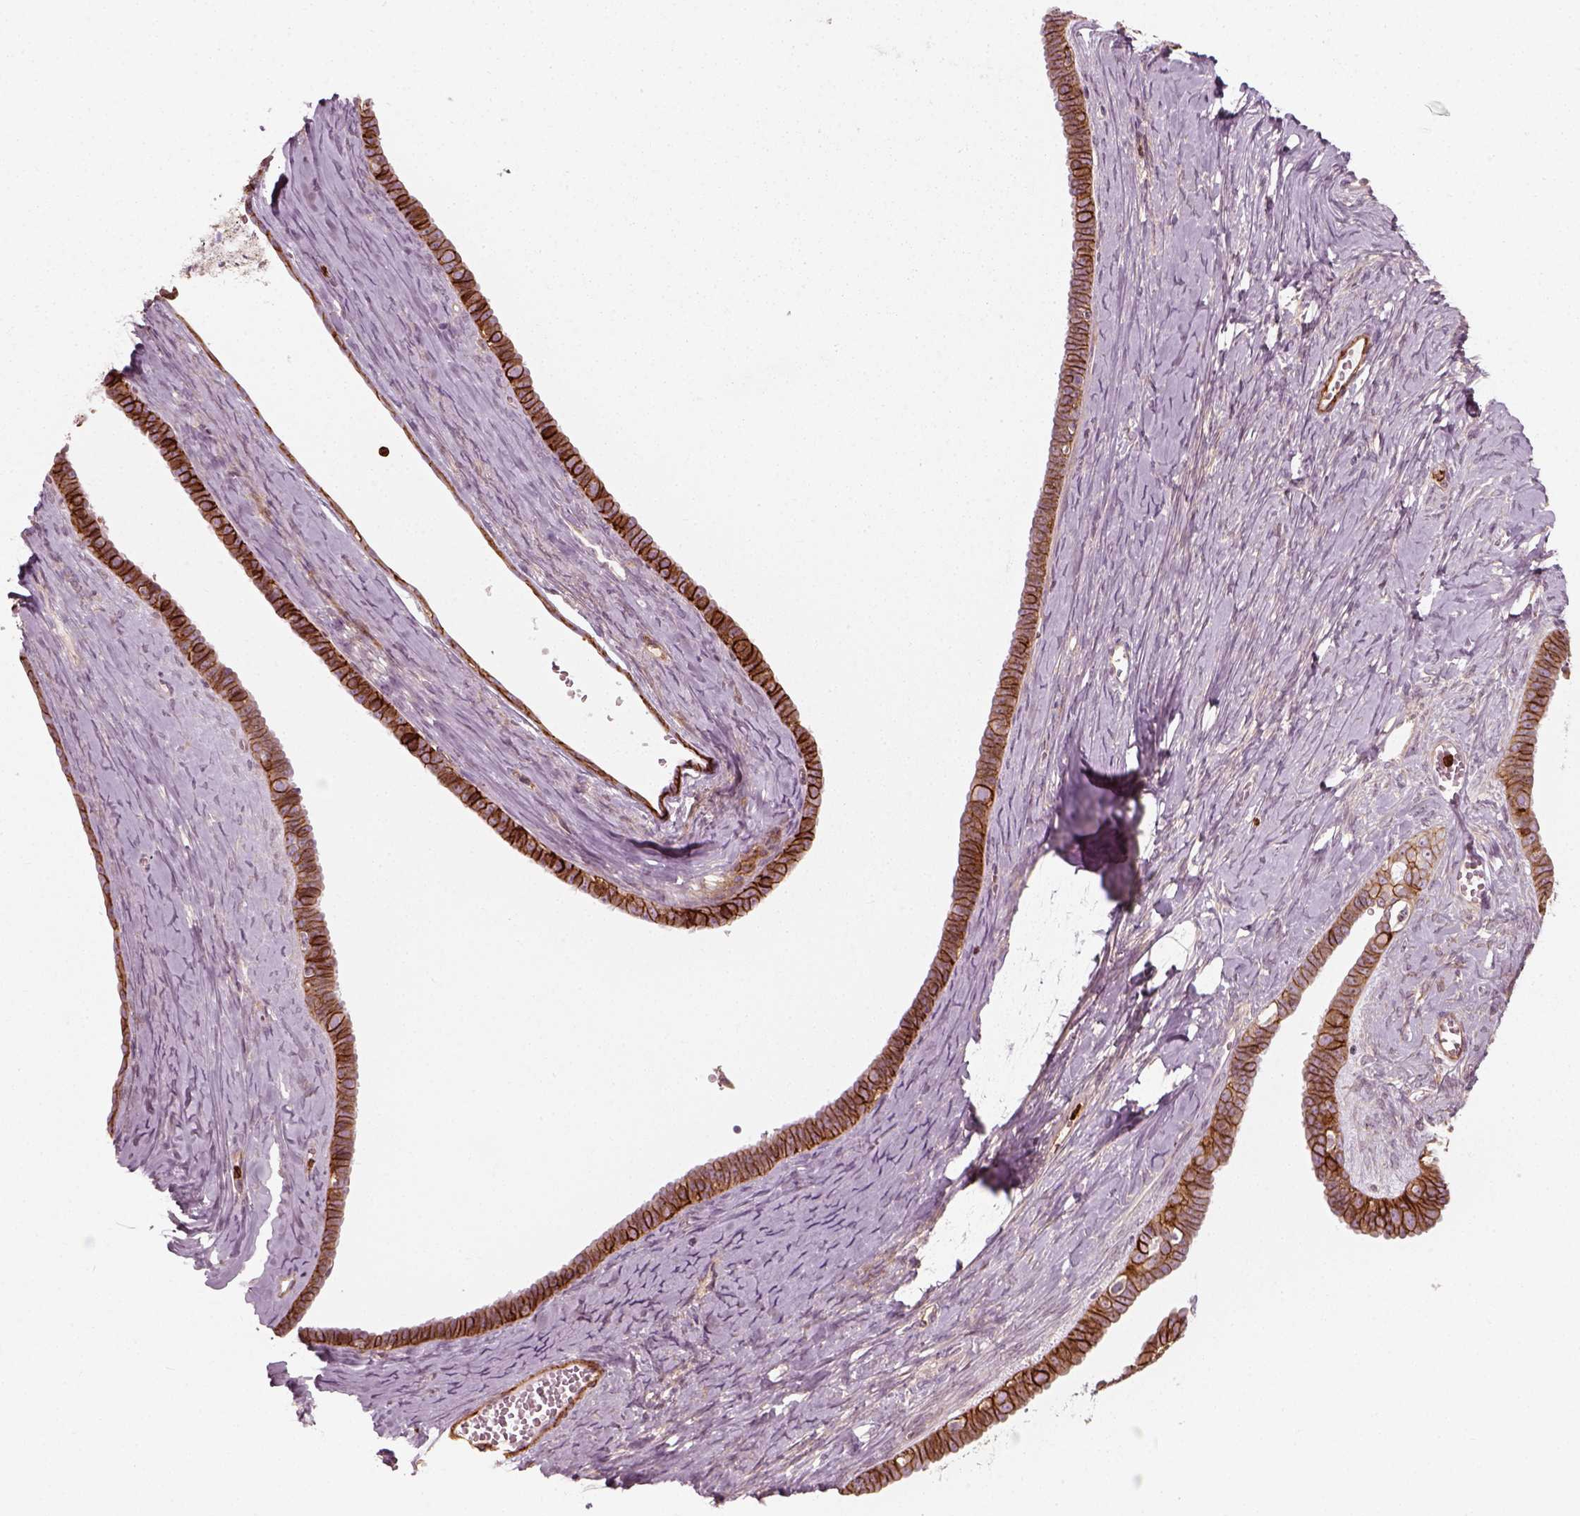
{"staining": {"intensity": "strong", "quantity": ">75%", "location": "cytoplasmic/membranous"}, "tissue": "ovarian cancer", "cell_type": "Tumor cells", "image_type": "cancer", "snomed": [{"axis": "morphology", "description": "Cystadenocarcinoma, serous, NOS"}, {"axis": "topography", "description": "Ovary"}], "caption": "Tumor cells exhibit high levels of strong cytoplasmic/membranous expression in approximately >75% of cells in human ovarian cancer (serous cystadenocarcinoma).", "gene": "NPTN", "patient": {"sex": "female", "age": 71}}